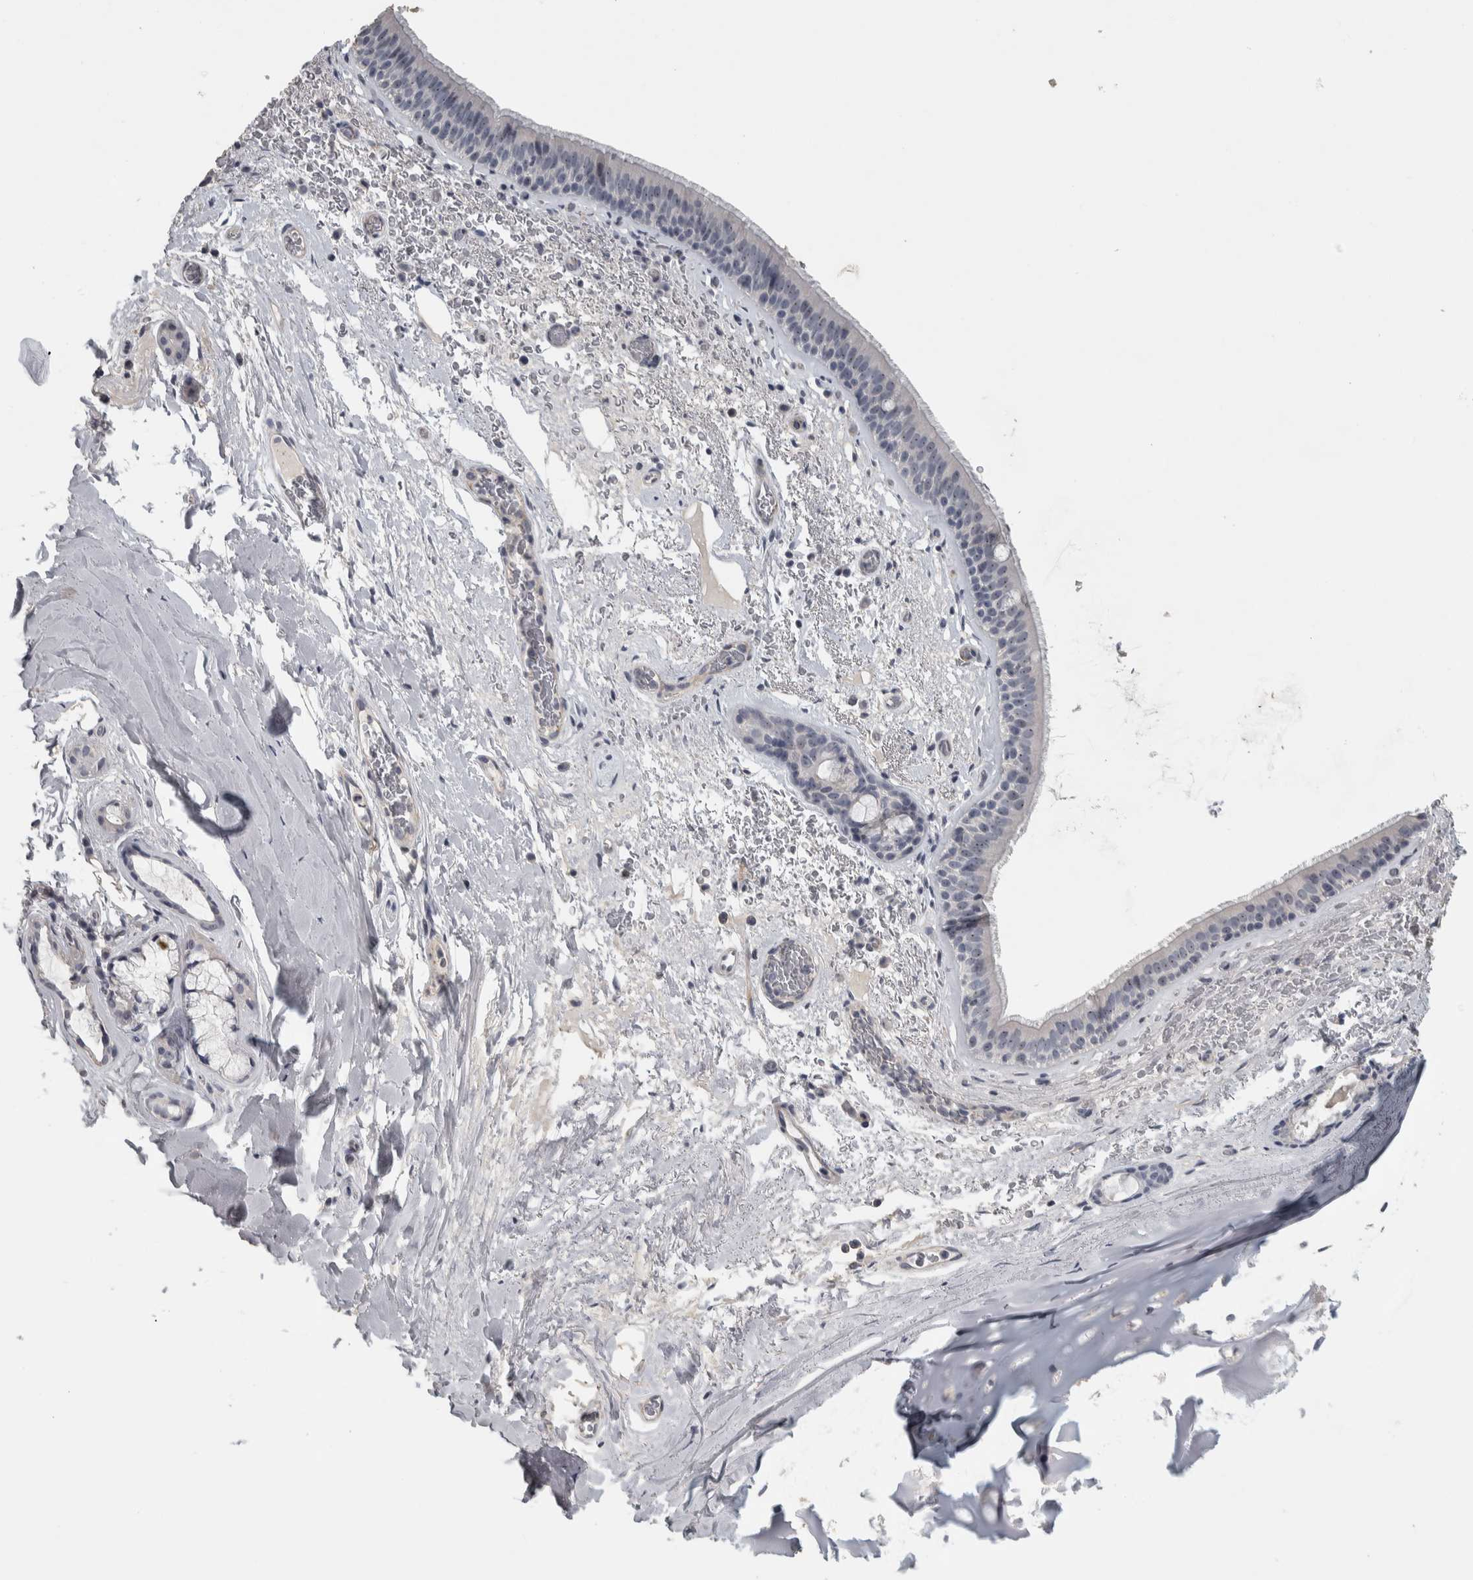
{"staining": {"intensity": "negative", "quantity": "none", "location": "none"}, "tissue": "bronchus", "cell_type": "Respiratory epithelial cells", "image_type": "normal", "snomed": [{"axis": "morphology", "description": "Normal tissue, NOS"}, {"axis": "topography", "description": "Cartilage tissue"}], "caption": "Respiratory epithelial cells are negative for protein expression in unremarkable human bronchus. Brightfield microscopy of immunohistochemistry stained with DAB (brown) and hematoxylin (blue), captured at high magnification.", "gene": "DCAF10", "patient": {"sex": "female", "age": 63}}